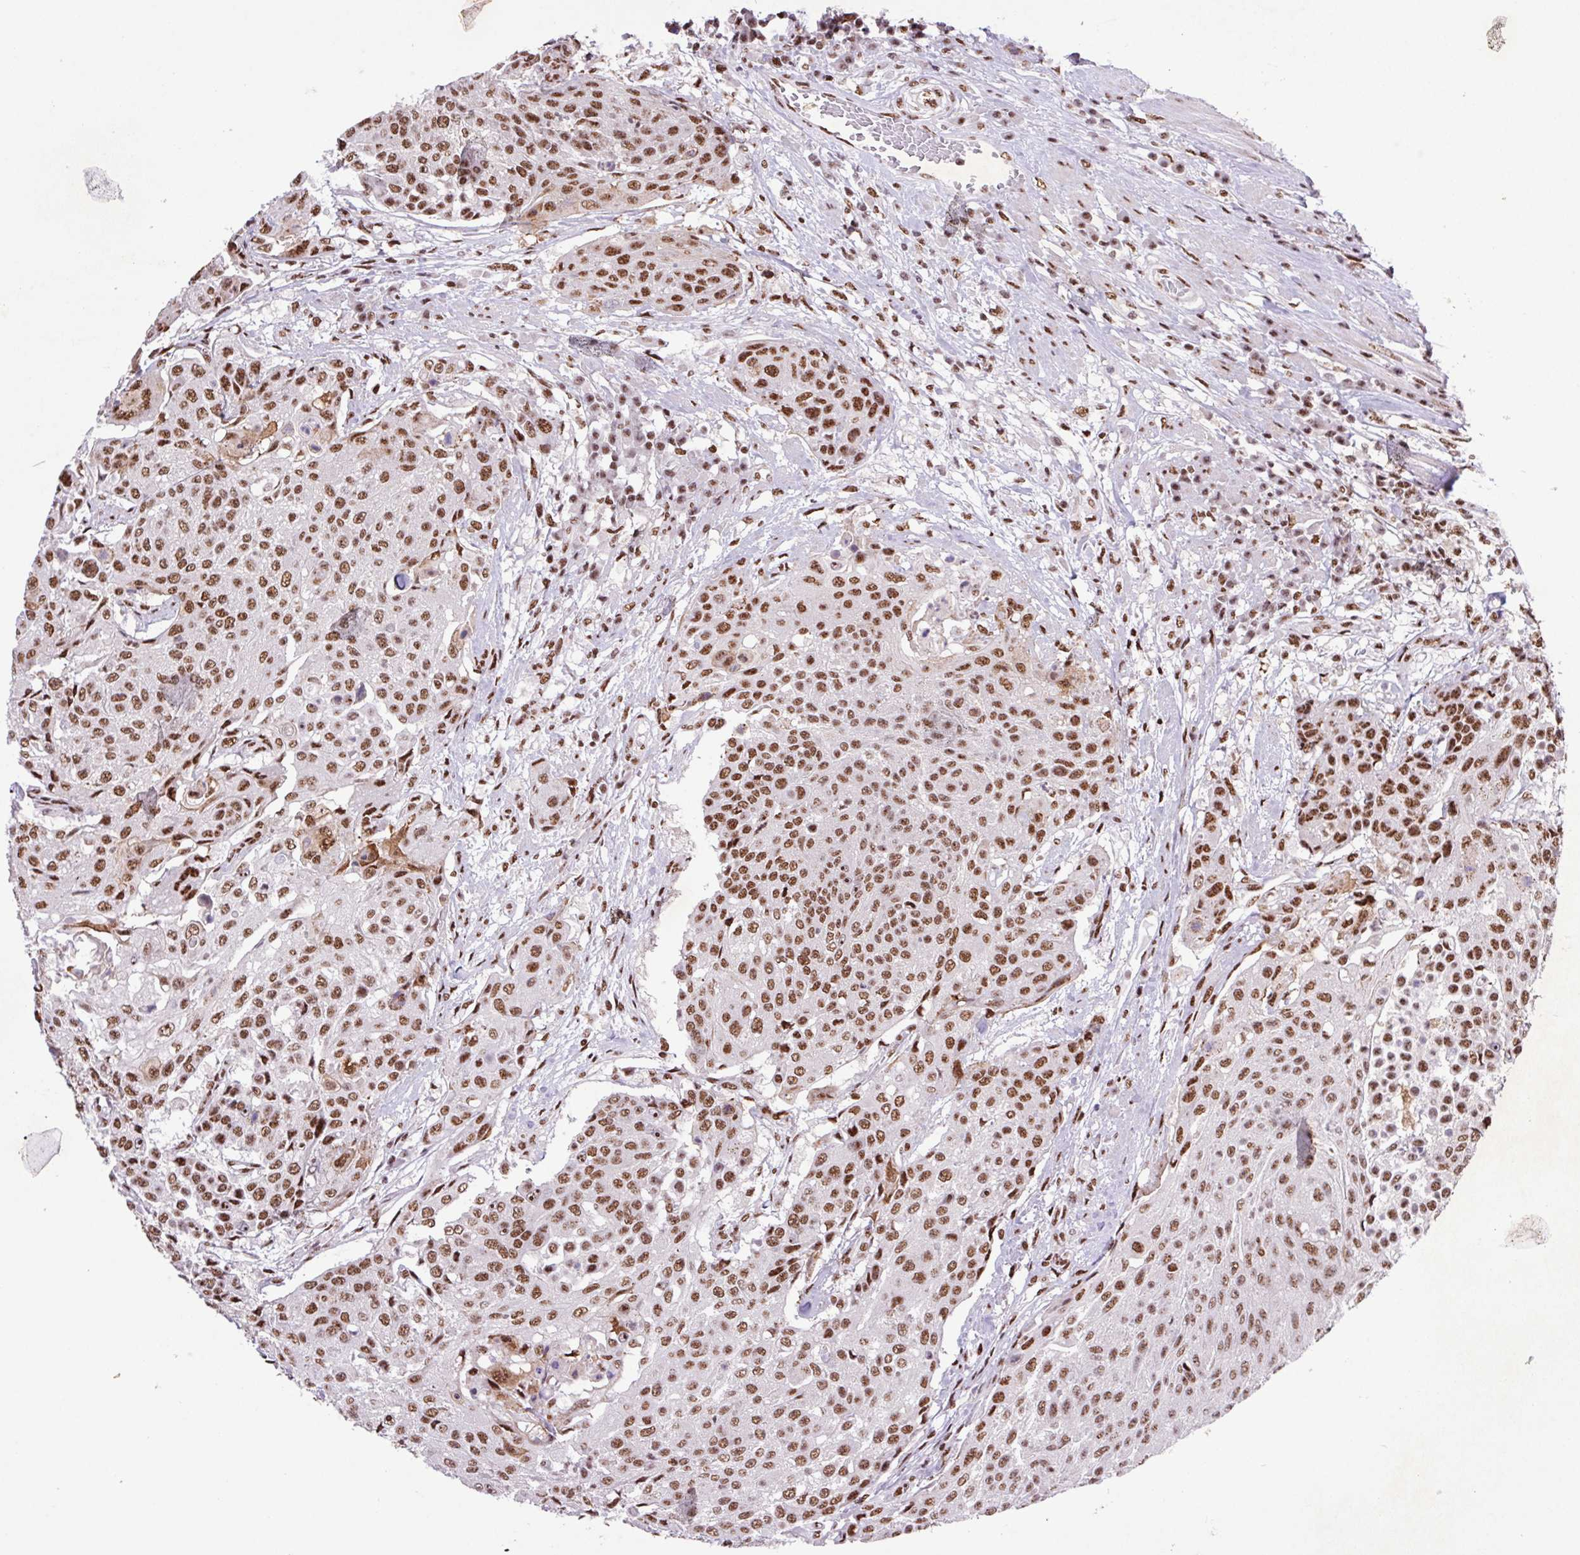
{"staining": {"intensity": "moderate", "quantity": ">75%", "location": "nuclear"}, "tissue": "urothelial cancer", "cell_type": "Tumor cells", "image_type": "cancer", "snomed": [{"axis": "morphology", "description": "Urothelial carcinoma, High grade"}, {"axis": "topography", "description": "Urinary bladder"}], "caption": "Immunohistochemistry (IHC) of human urothelial carcinoma (high-grade) demonstrates medium levels of moderate nuclear staining in approximately >75% of tumor cells.", "gene": "LDLRAD4", "patient": {"sex": "female", "age": 63}}